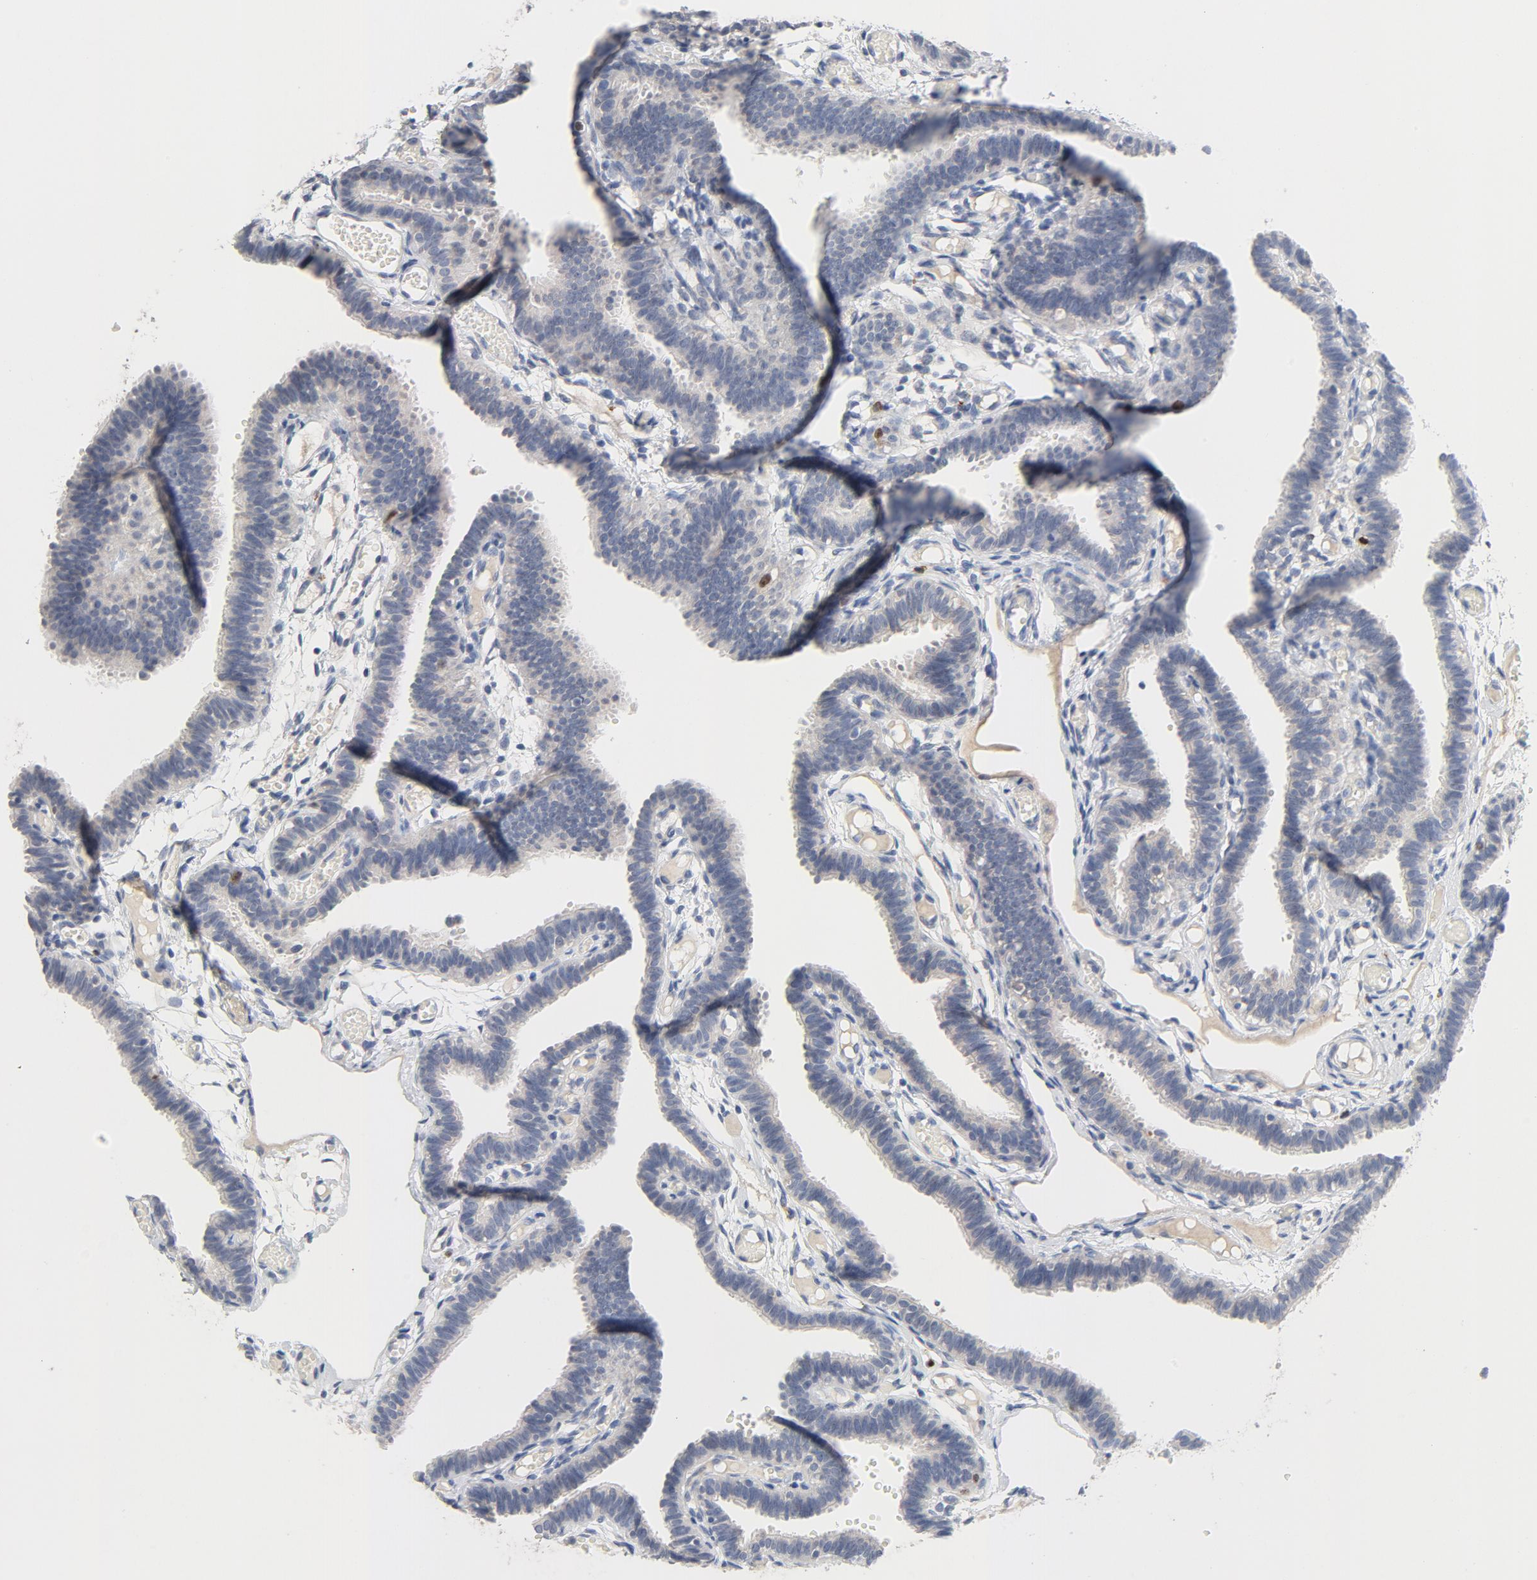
{"staining": {"intensity": "negative", "quantity": "none", "location": "none"}, "tissue": "fallopian tube", "cell_type": "Glandular cells", "image_type": "normal", "snomed": [{"axis": "morphology", "description": "Normal tissue, NOS"}, {"axis": "topography", "description": "Fallopian tube"}], "caption": "Glandular cells are negative for protein expression in benign human fallopian tube.", "gene": "BIRC5", "patient": {"sex": "female", "age": 29}}